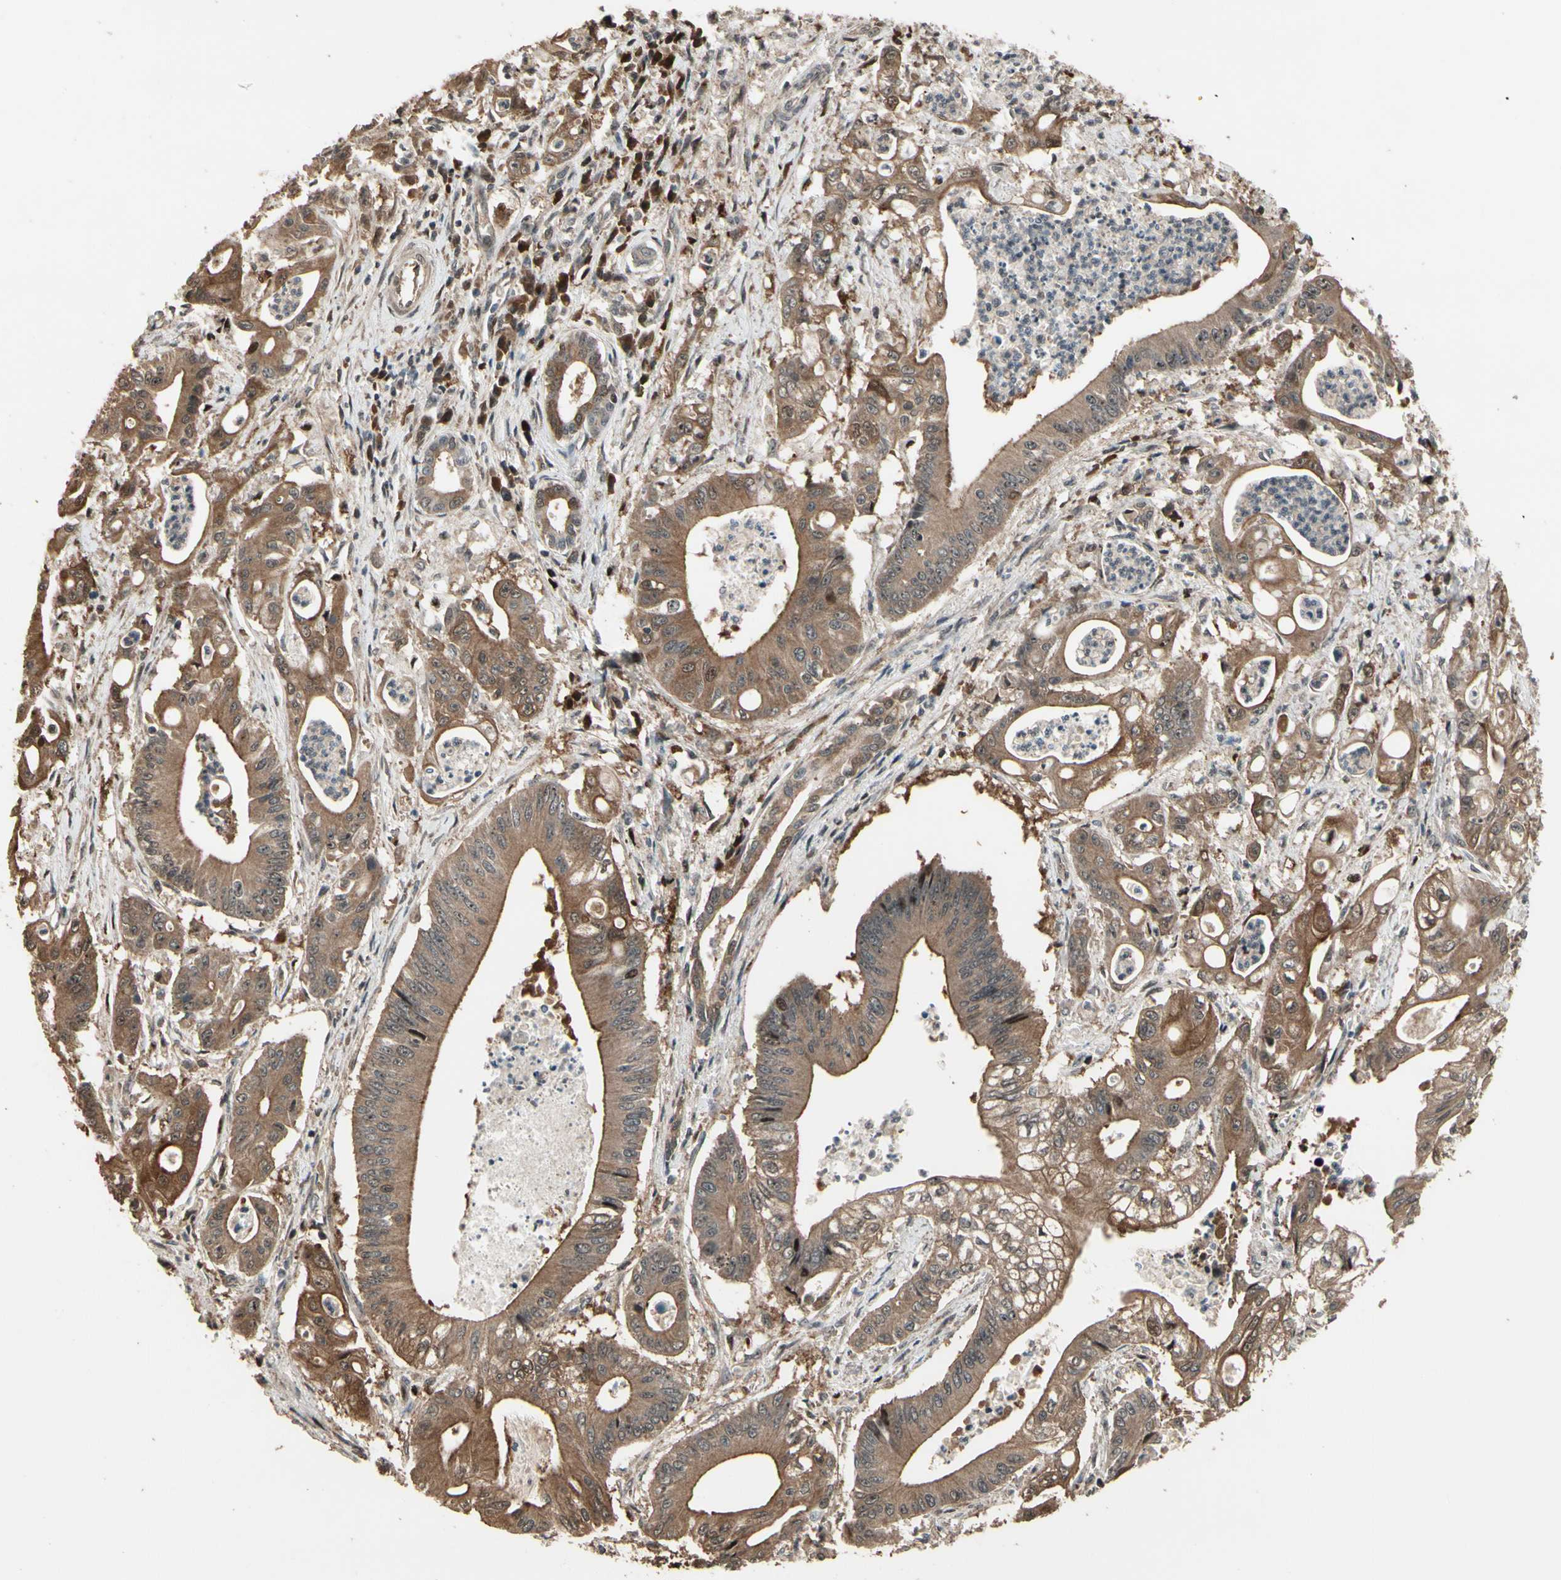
{"staining": {"intensity": "weak", "quantity": ">75%", "location": "cytoplasmic/membranous"}, "tissue": "pancreatic cancer", "cell_type": "Tumor cells", "image_type": "cancer", "snomed": [{"axis": "morphology", "description": "Normal tissue, NOS"}, {"axis": "topography", "description": "Lymph node"}], "caption": "Weak cytoplasmic/membranous protein expression is appreciated in about >75% of tumor cells in pancreatic cancer. Using DAB (brown) and hematoxylin (blue) stains, captured at high magnification using brightfield microscopy.", "gene": "CSF1R", "patient": {"sex": "male", "age": 62}}